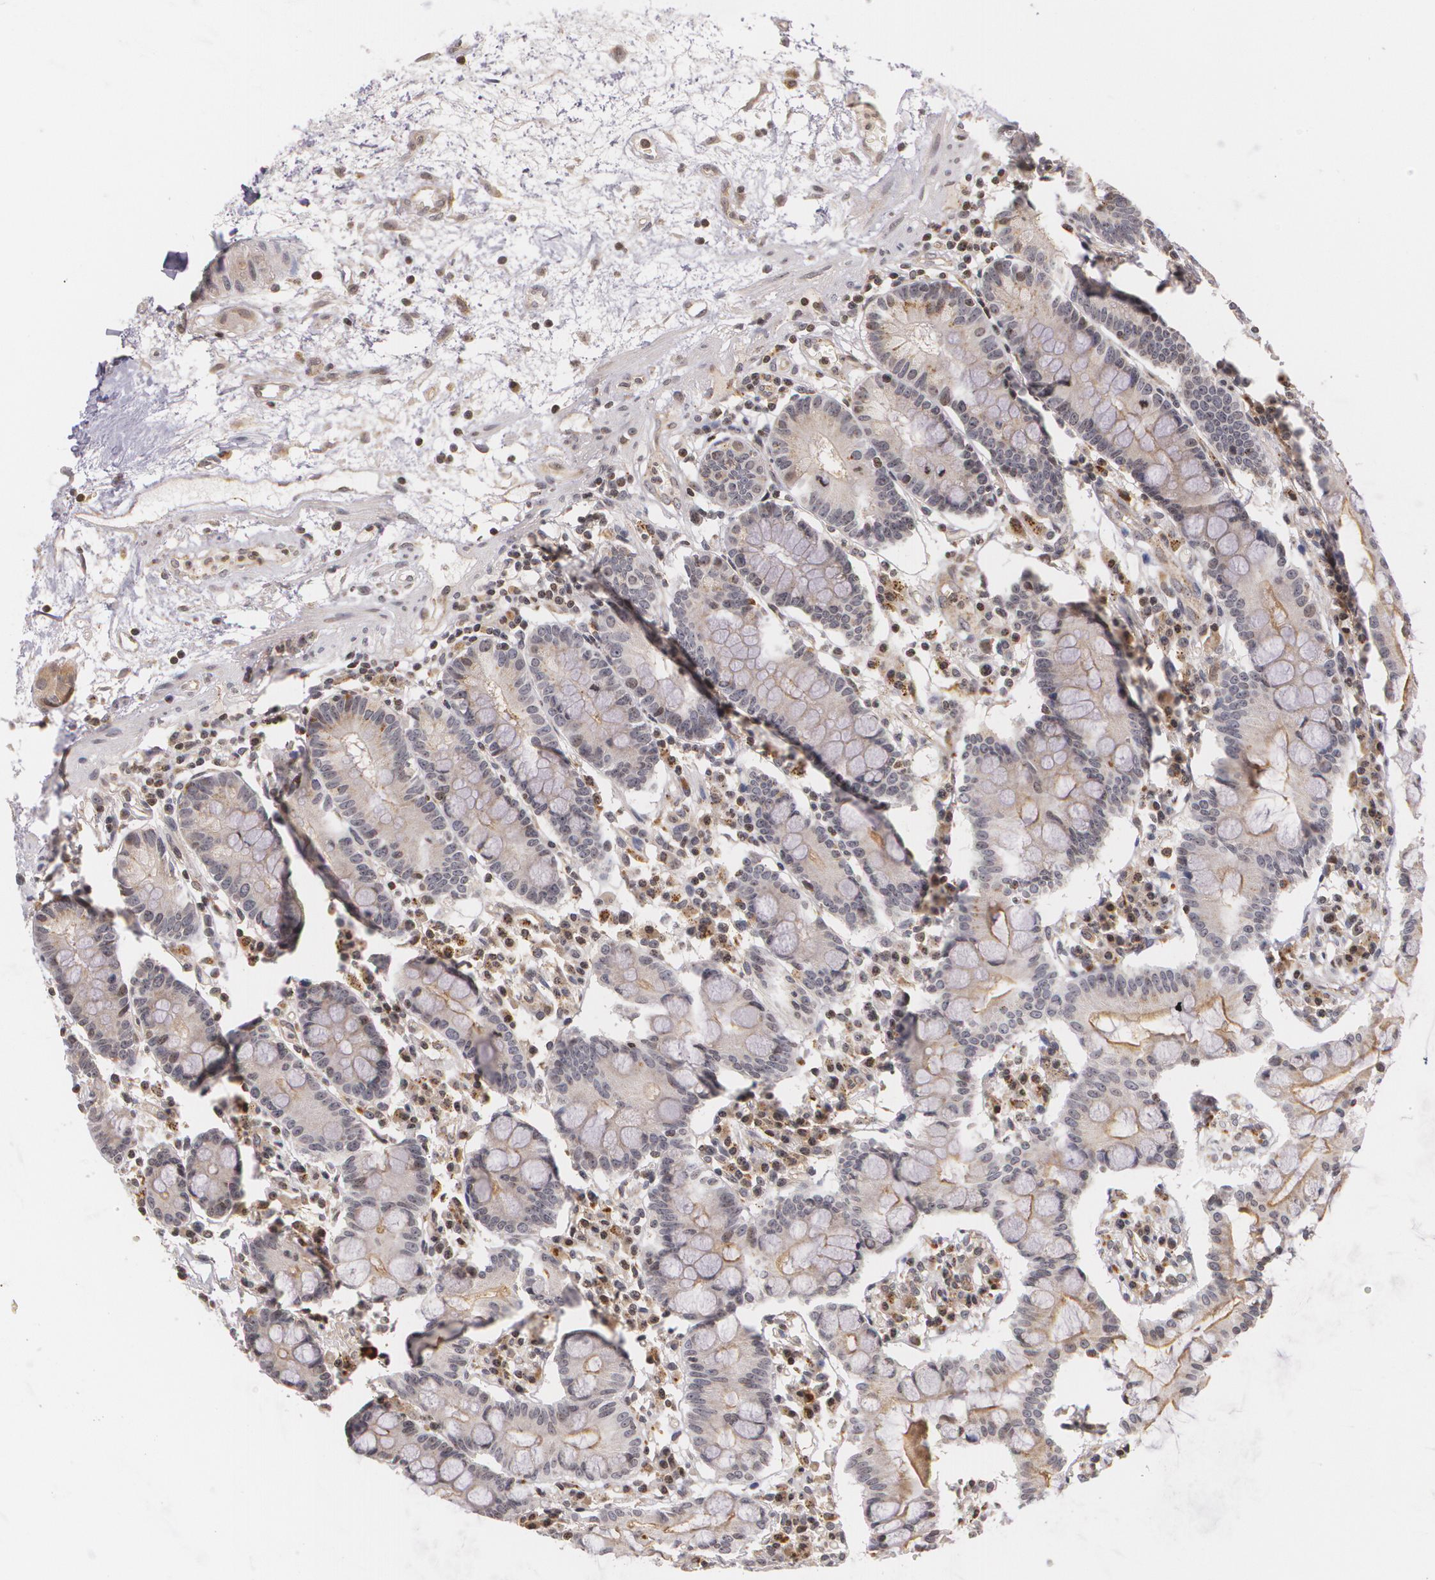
{"staining": {"intensity": "moderate", "quantity": ">75%", "location": "cytoplasmic/membranous"}, "tissue": "small intestine", "cell_type": "Glandular cells", "image_type": "normal", "snomed": [{"axis": "morphology", "description": "Normal tissue, NOS"}, {"axis": "topography", "description": "Small intestine"}], "caption": "Immunohistochemical staining of normal human small intestine reveals medium levels of moderate cytoplasmic/membranous expression in approximately >75% of glandular cells.", "gene": "VAV3", "patient": {"sex": "female", "age": 51}}